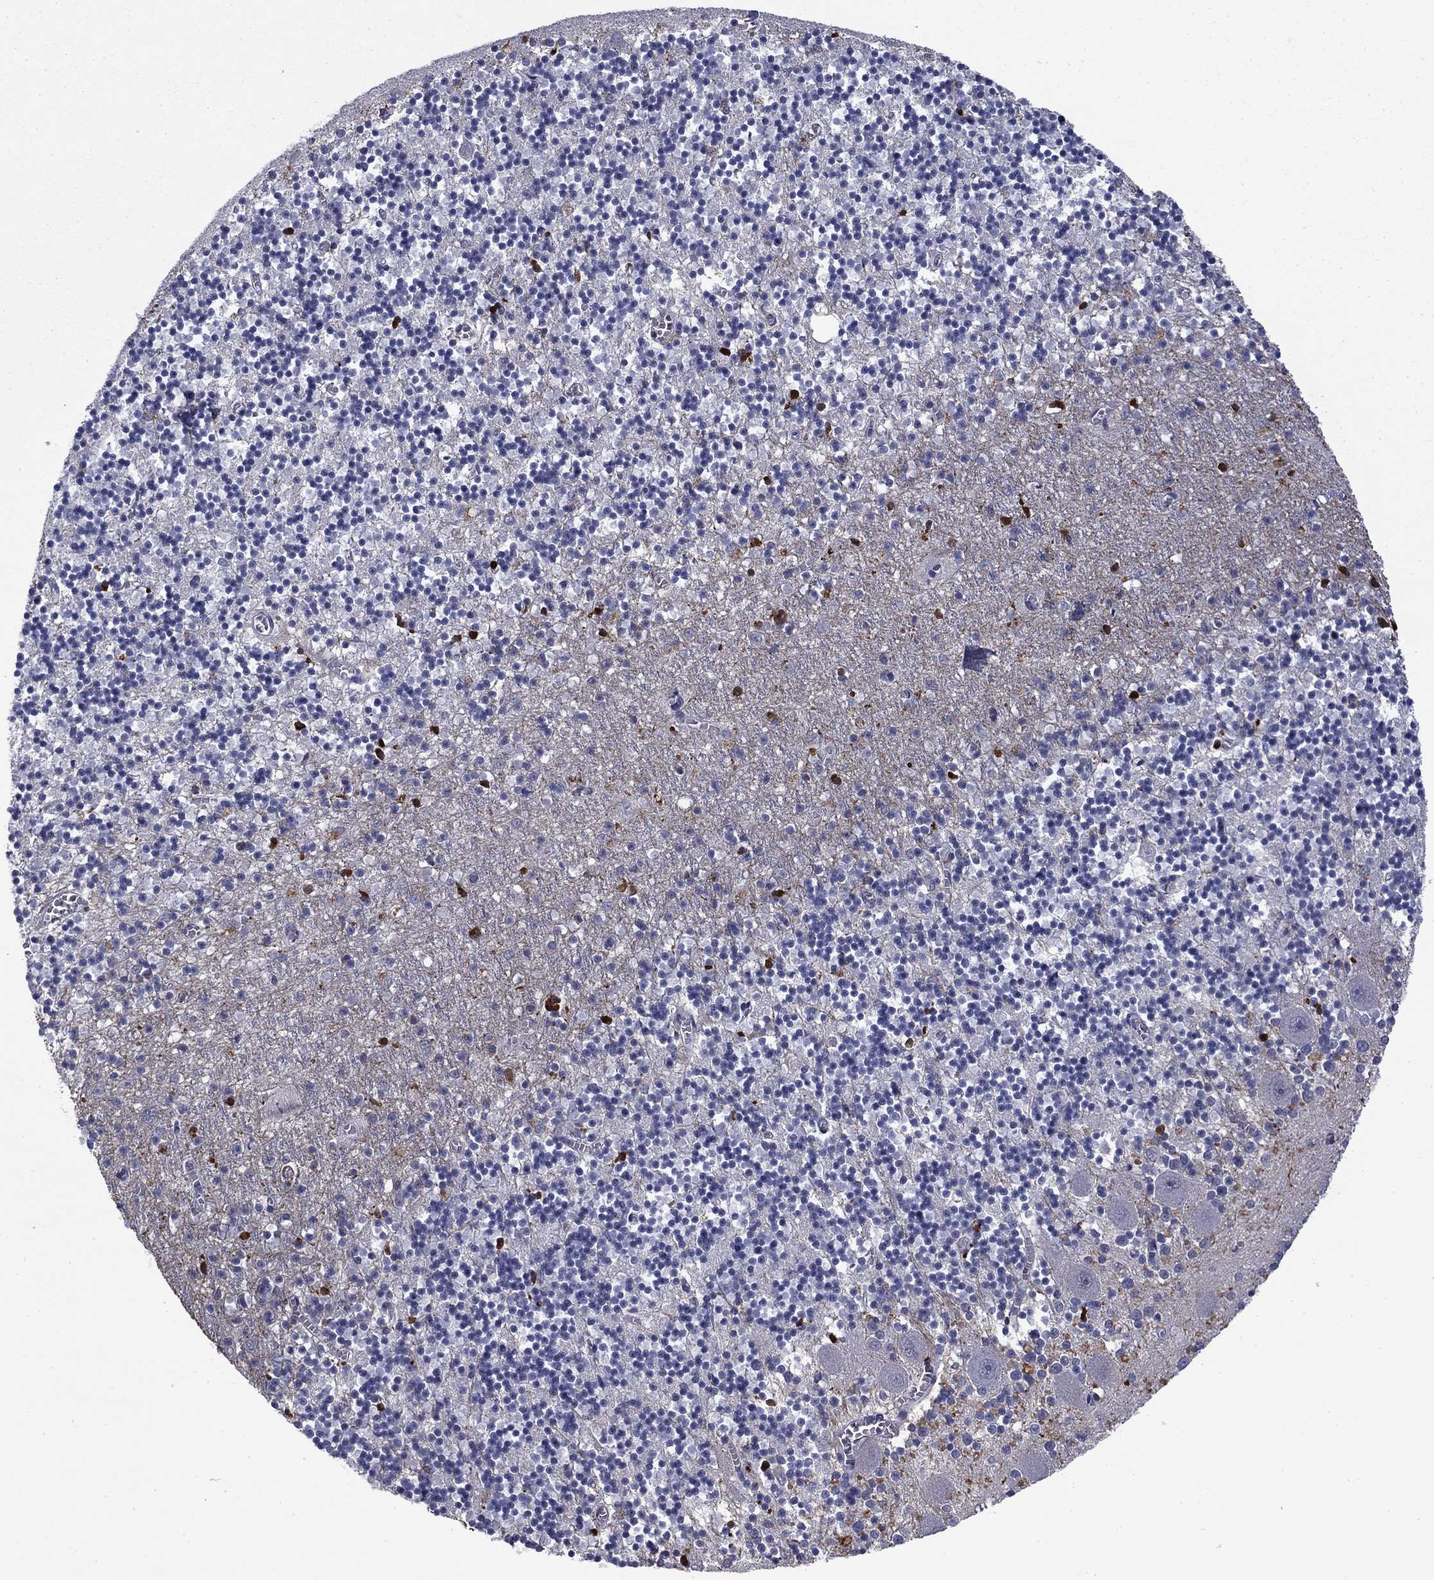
{"staining": {"intensity": "strong", "quantity": "<25%", "location": "cytoplasmic/membranous"}, "tissue": "cerebellum", "cell_type": "Cells in granular layer", "image_type": "normal", "snomed": [{"axis": "morphology", "description": "Normal tissue, NOS"}, {"axis": "topography", "description": "Cerebellum"}], "caption": "The photomicrograph shows a brown stain indicating the presence of a protein in the cytoplasmic/membranous of cells in granular layer in cerebellum. The protein of interest is stained brown, and the nuclei are stained in blue (DAB IHC with brightfield microscopy, high magnification).", "gene": "BCL2L14", "patient": {"sex": "female", "age": 64}}